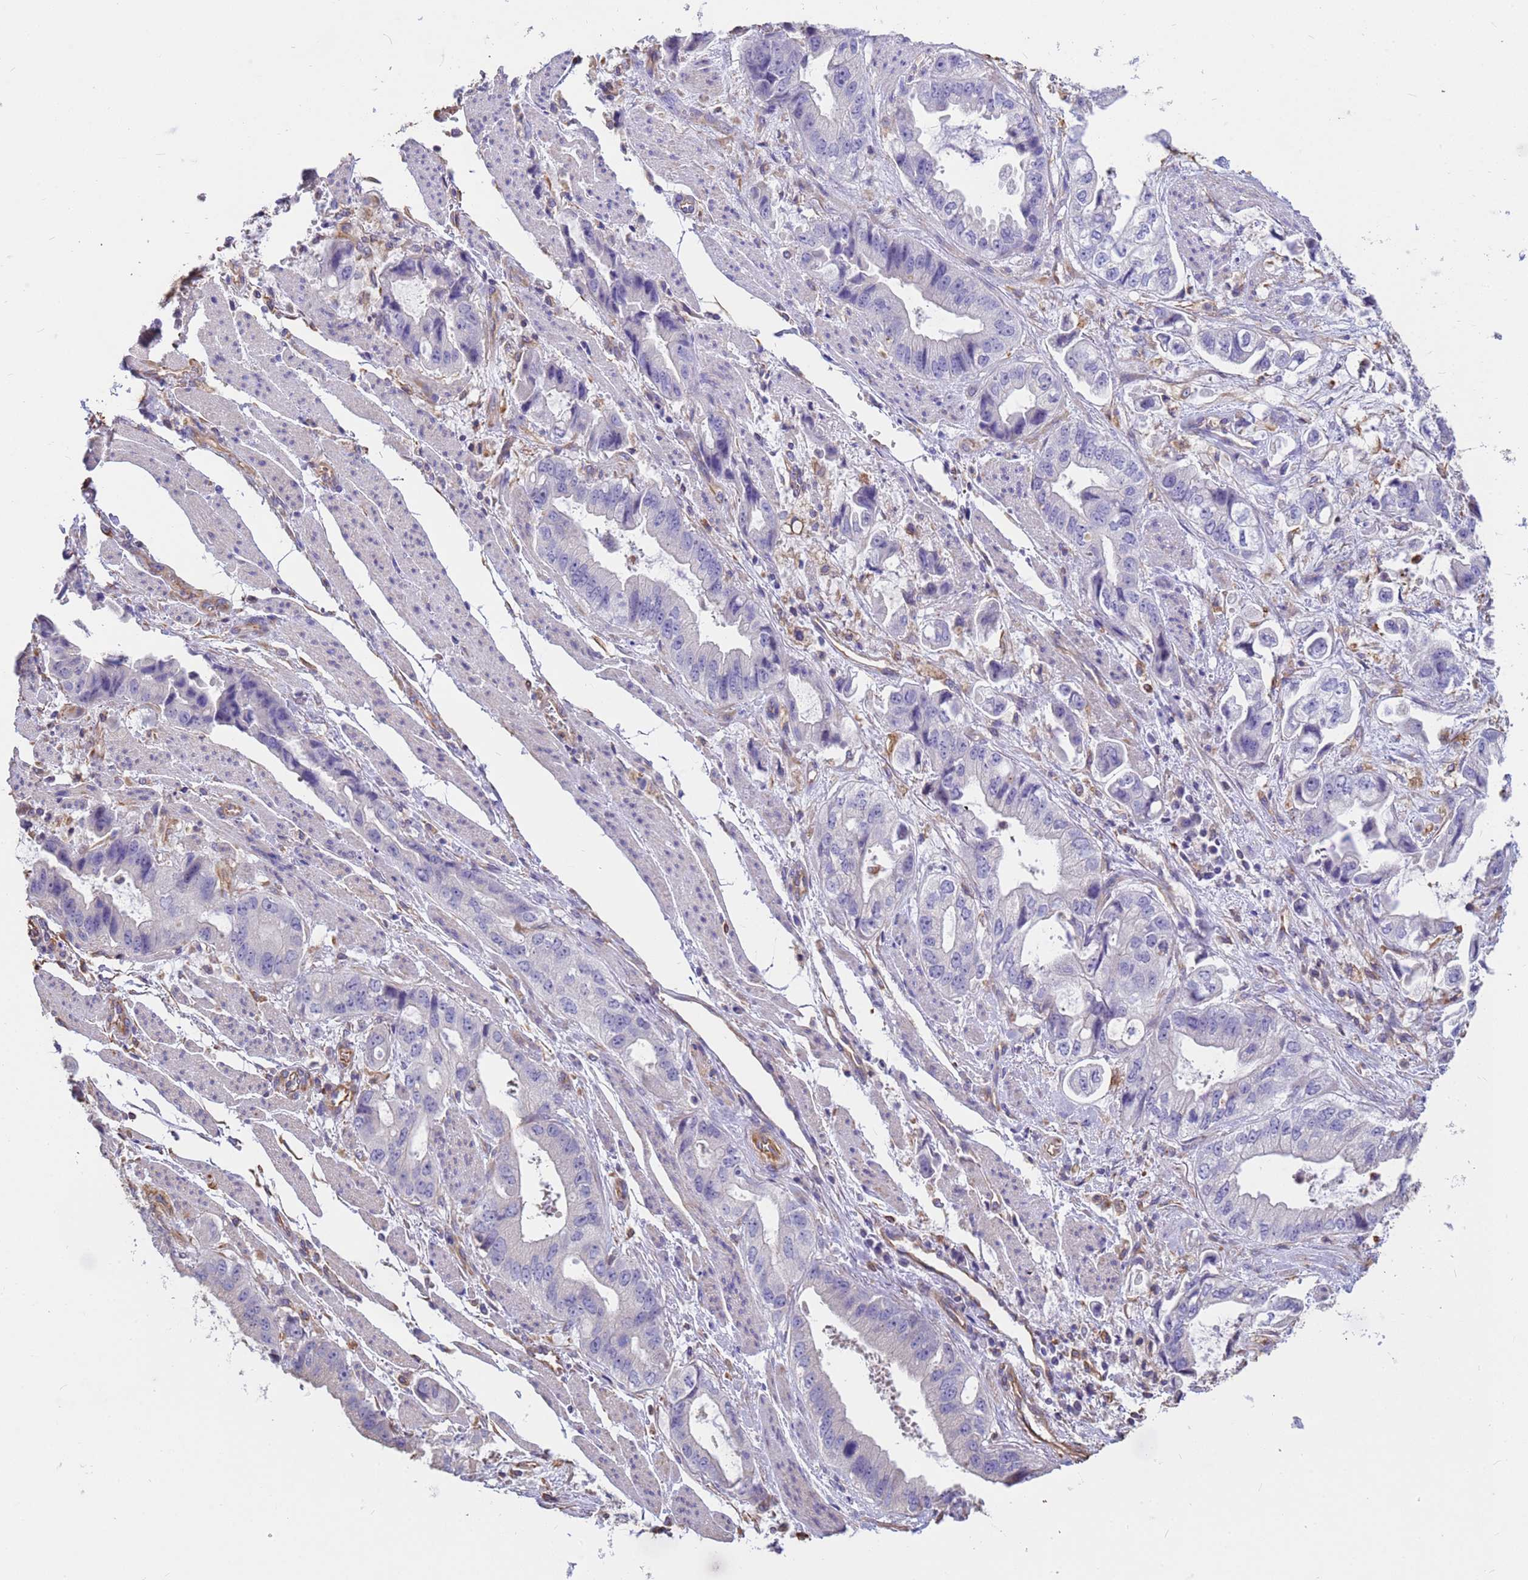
{"staining": {"intensity": "negative", "quantity": "none", "location": "none"}, "tissue": "stomach cancer", "cell_type": "Tumor cells", "image_type": "cancer", "snomed": [{"axis": "morphology", "description": "Adenocarcinoma, NOS"}, {"axis": "topography", "description": "Stomach"}], "caption": "There is no significant staining in tumor cells of stomach adenocarcinoma.", "gene": "TCEAL3", "patient": {"sex": "male", "age": 62}}